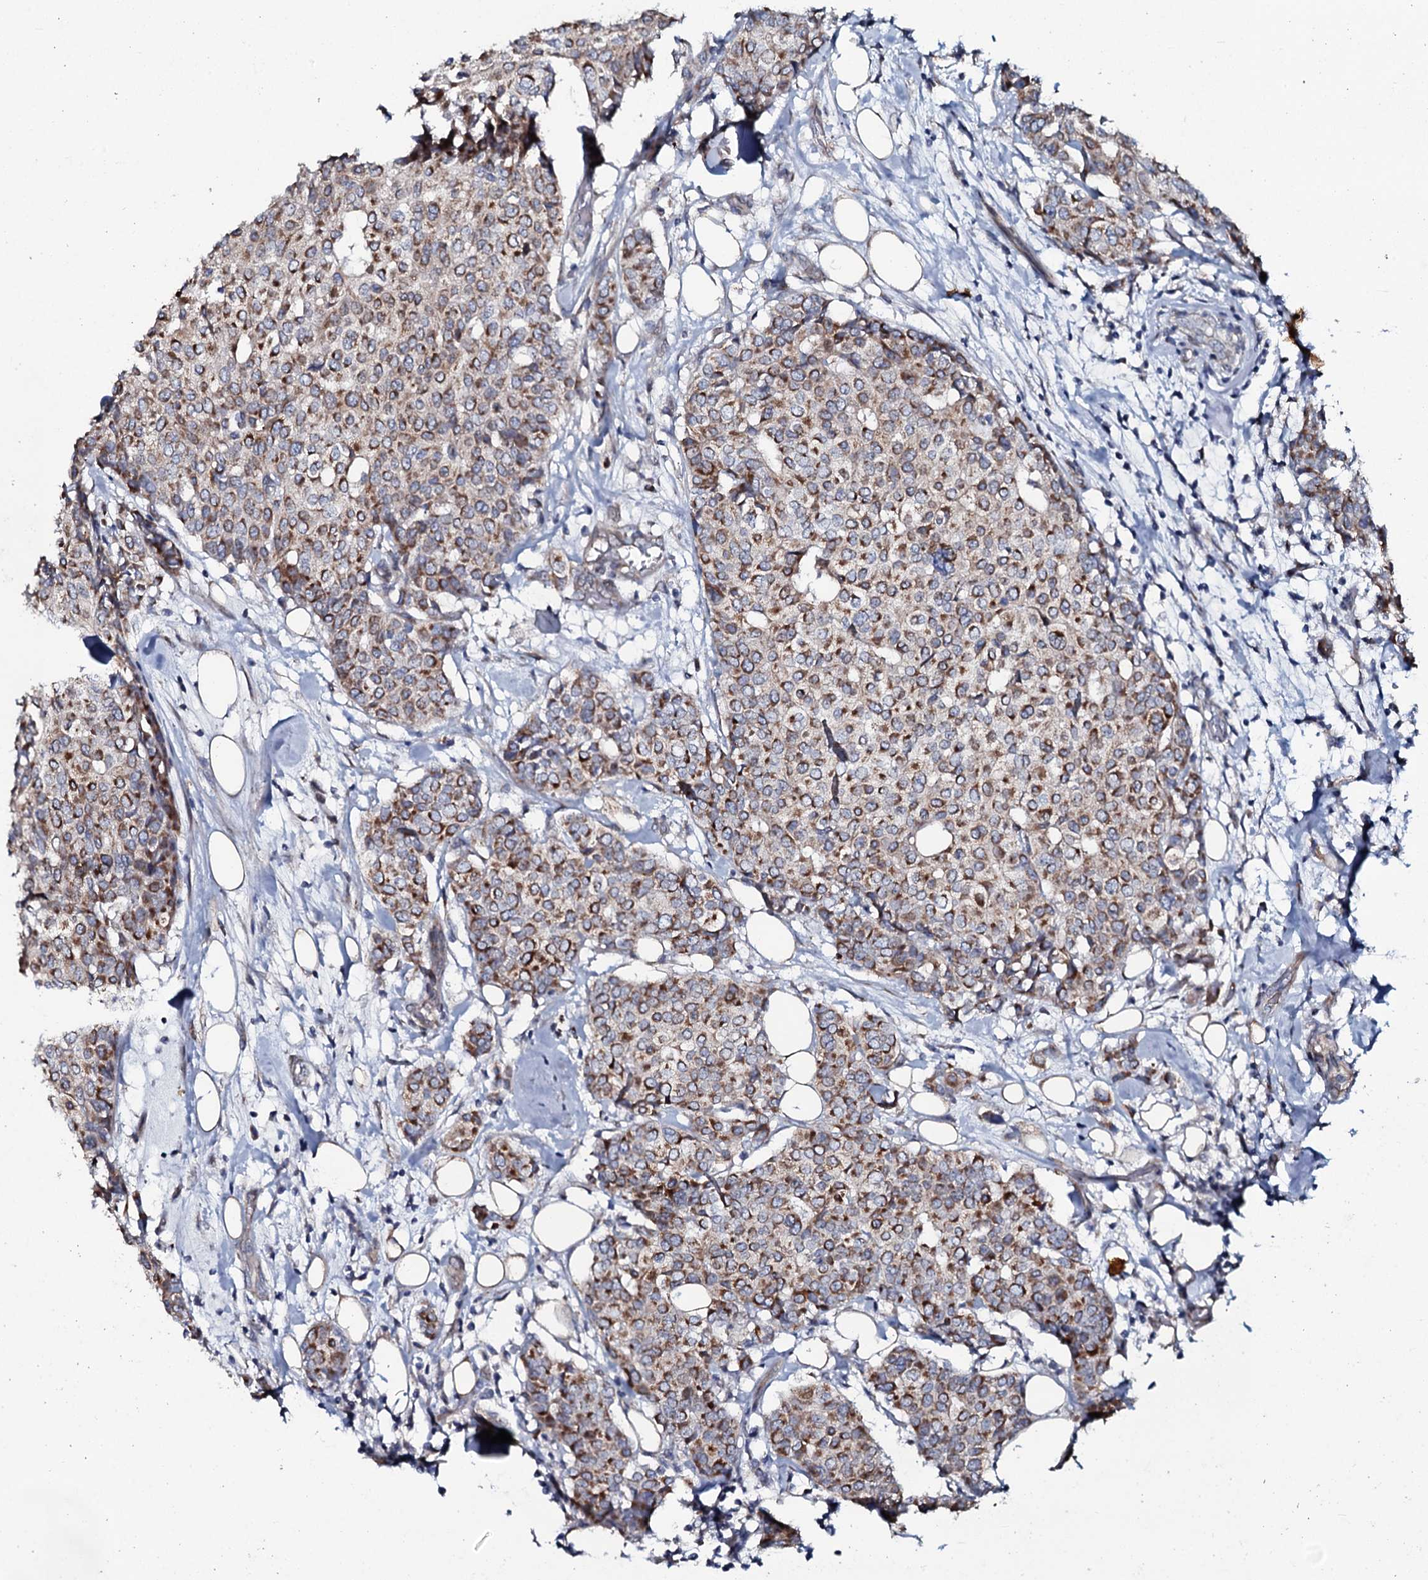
{"staining": {"intensity": "moderate", "quantity": ">75%", "location": "cytoplasmic/membranous"}, "tissue": "breast cancer", "cell_type": "Tumor cells", "image_type": "cancer", "snomed": [{"axis": "morphology", "description": "Lobular carcinoma"}, {"axis": "topography", "description": "Breast"}], "caption": "DAB immunohistochemical staining of breast cancer (lobular carcinoma) reveals moderate cytoplasmic/membranous protein positivity in about >75% of tumor cells. Ihc stains the protein of interest in brown and the nuclei are stained blue.", "gene": "KCTD4", "patient": {"sex": "female", "age": 51}}